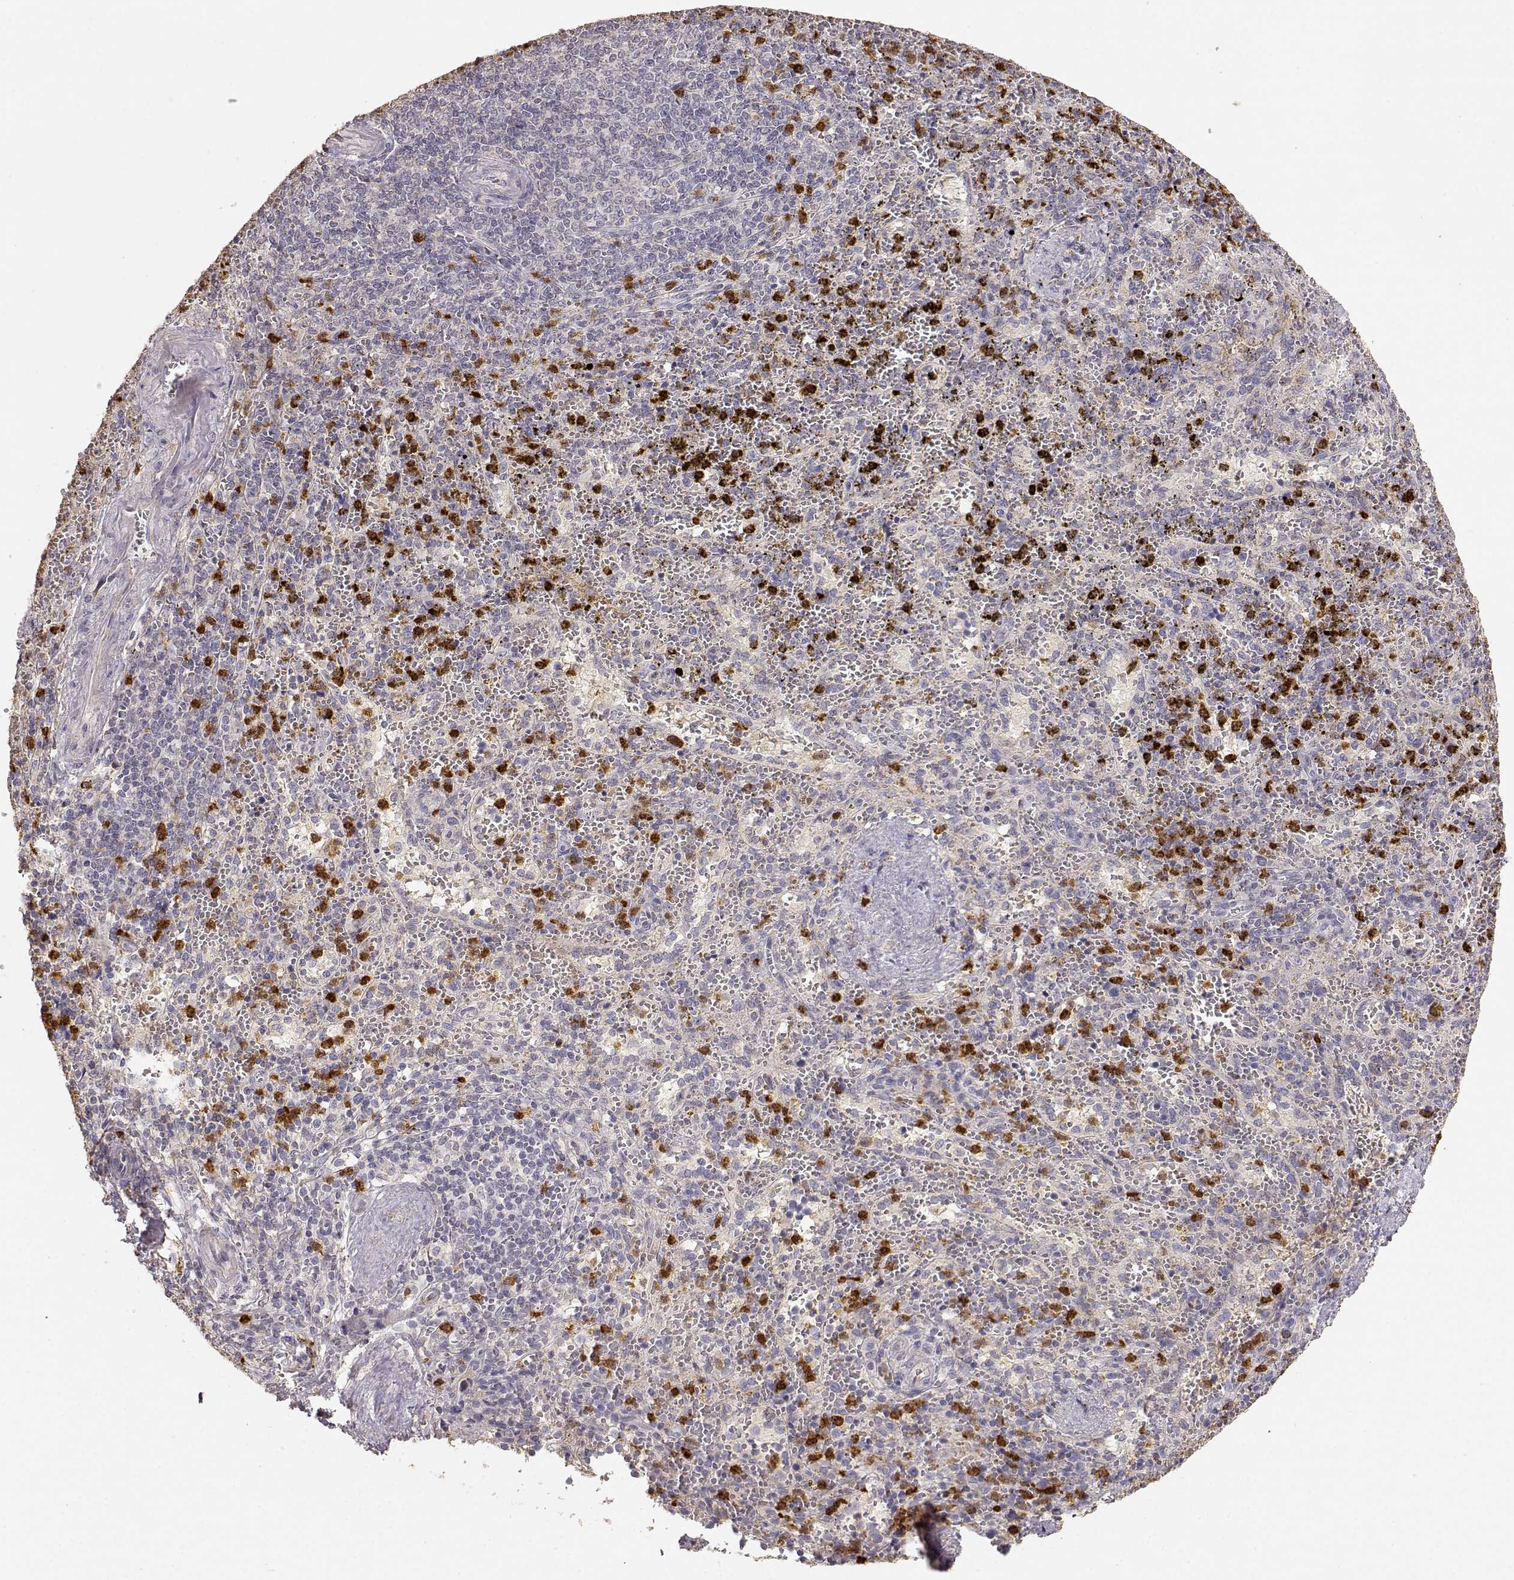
{"staining": {"intensity": "strong", "quantity": "<25%", "location": "cytoplasmic/membranous"}, "tissue": "spleen", "cell_type": "Cells in red pulp", "image_type": "normal", "snomed": [{"axis": "morphology", "description": "Normal tissue, NOS"}, {"axis": "topography", "description": "Spleen"}], "caption": "Brown immunohistochemical staining in benign spleen reveals strong cytoplasmic/membranous staining in approximately <25% of cells in red pulp.", "gene": "TNFRSF10C", "patient": {"sex": "female", "age": 50}}